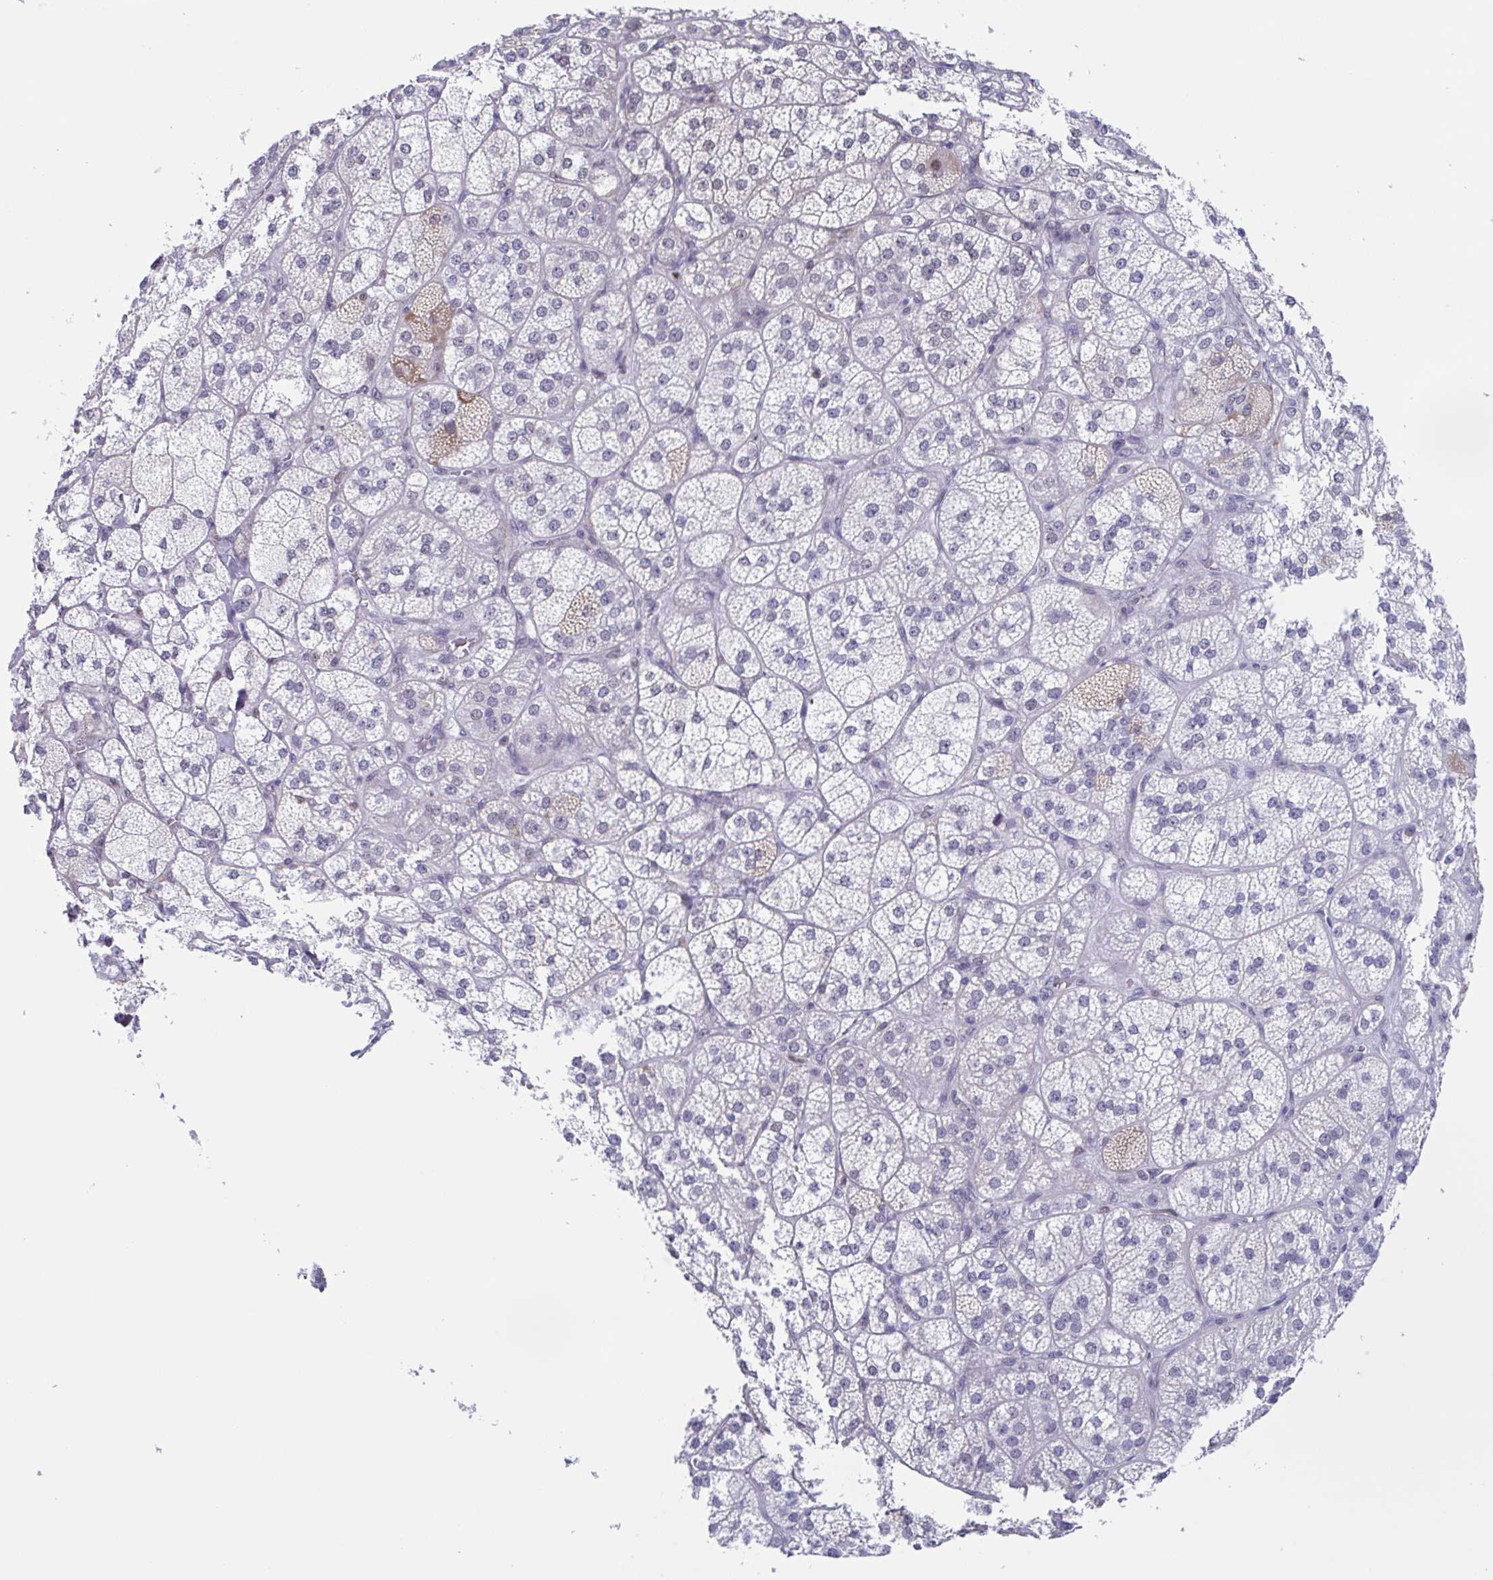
{"staining": {"intensity": "weak", "quantity": "<25%", "location": "cytoplasmic/membranous"}, "tissue": "adrenal gland", "cell_type": "Glandular cells", "image_type": "normal", "snomed": [{"axis": "morphology", "description": "Normal tissue, NOS"}, {"axis": "topography", "description": "Adrenal gland"}], "caption": "DAB (3,3'-diaminobenzidine) immunohistochemical staining of normal human adrenal gland shows no significant expression in glandular cells. Brightfield microscopy of IHC stained with DAB (brown) and hematoxylin (blue), captured at high magnification.", "gene": "PBOV1", "patient": {"sex": "female", "age": 60}}